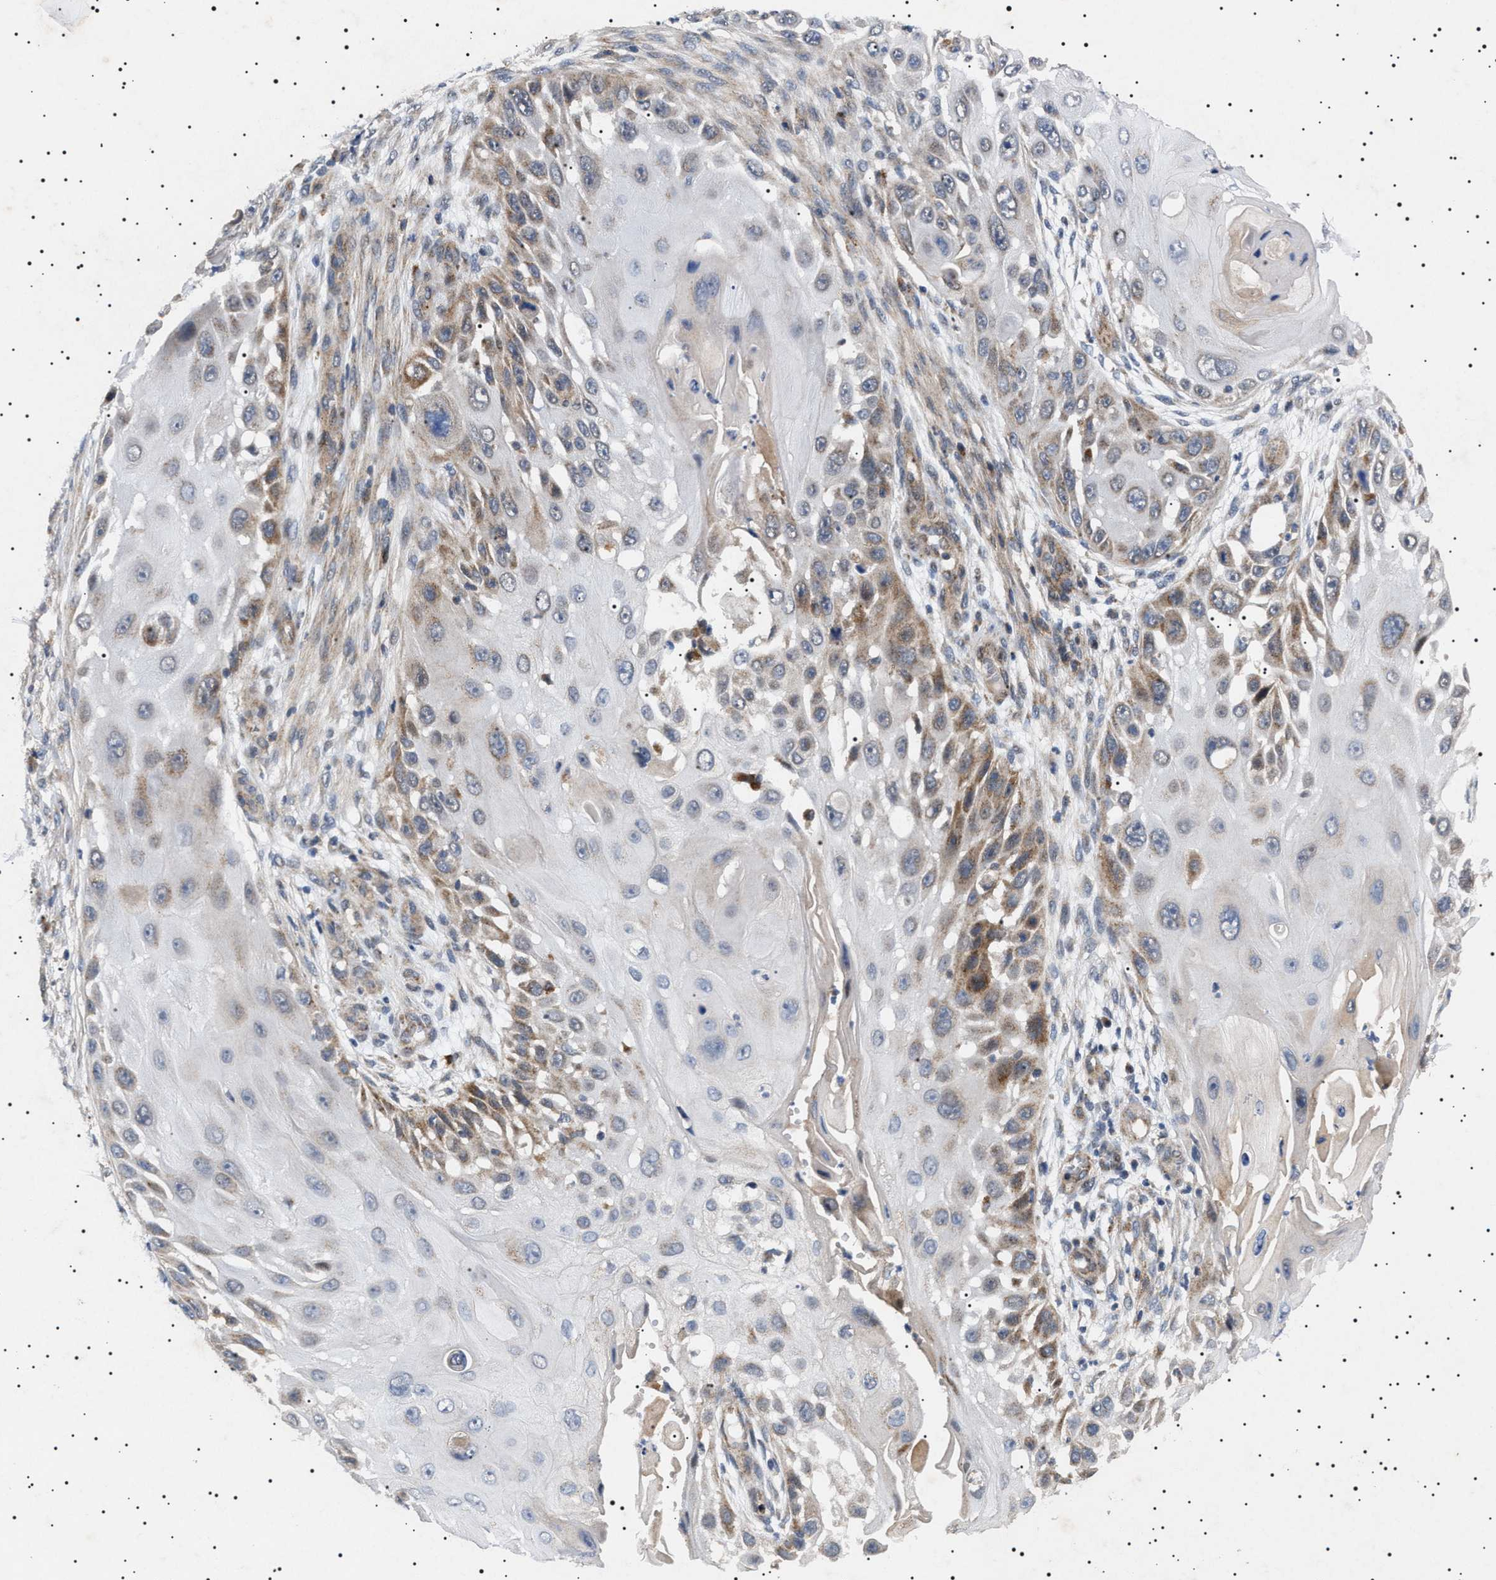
{"staining": {"intensity": "moderate", "quantity": "<25%", "location": "cytoplasmic/membranous"}, "tissue": "skin cancer", "cell_type": "Tumor cells", "image_type": "cancer", "snomed": [{"axis": "morphology", "description": "Squamous cell carcinoma, NOS"}, {"axis": "topography", "description": "Skin"}], "caption": "A micrograph showing moderate cytoplasmic/membranous expression in about <25% of tumor cells in squamous cell carcinoma (skin), as visualized by brown immunohistochemical staining.", "gene": "RAB34", "patient": {"sex": "female", "age": 44}}